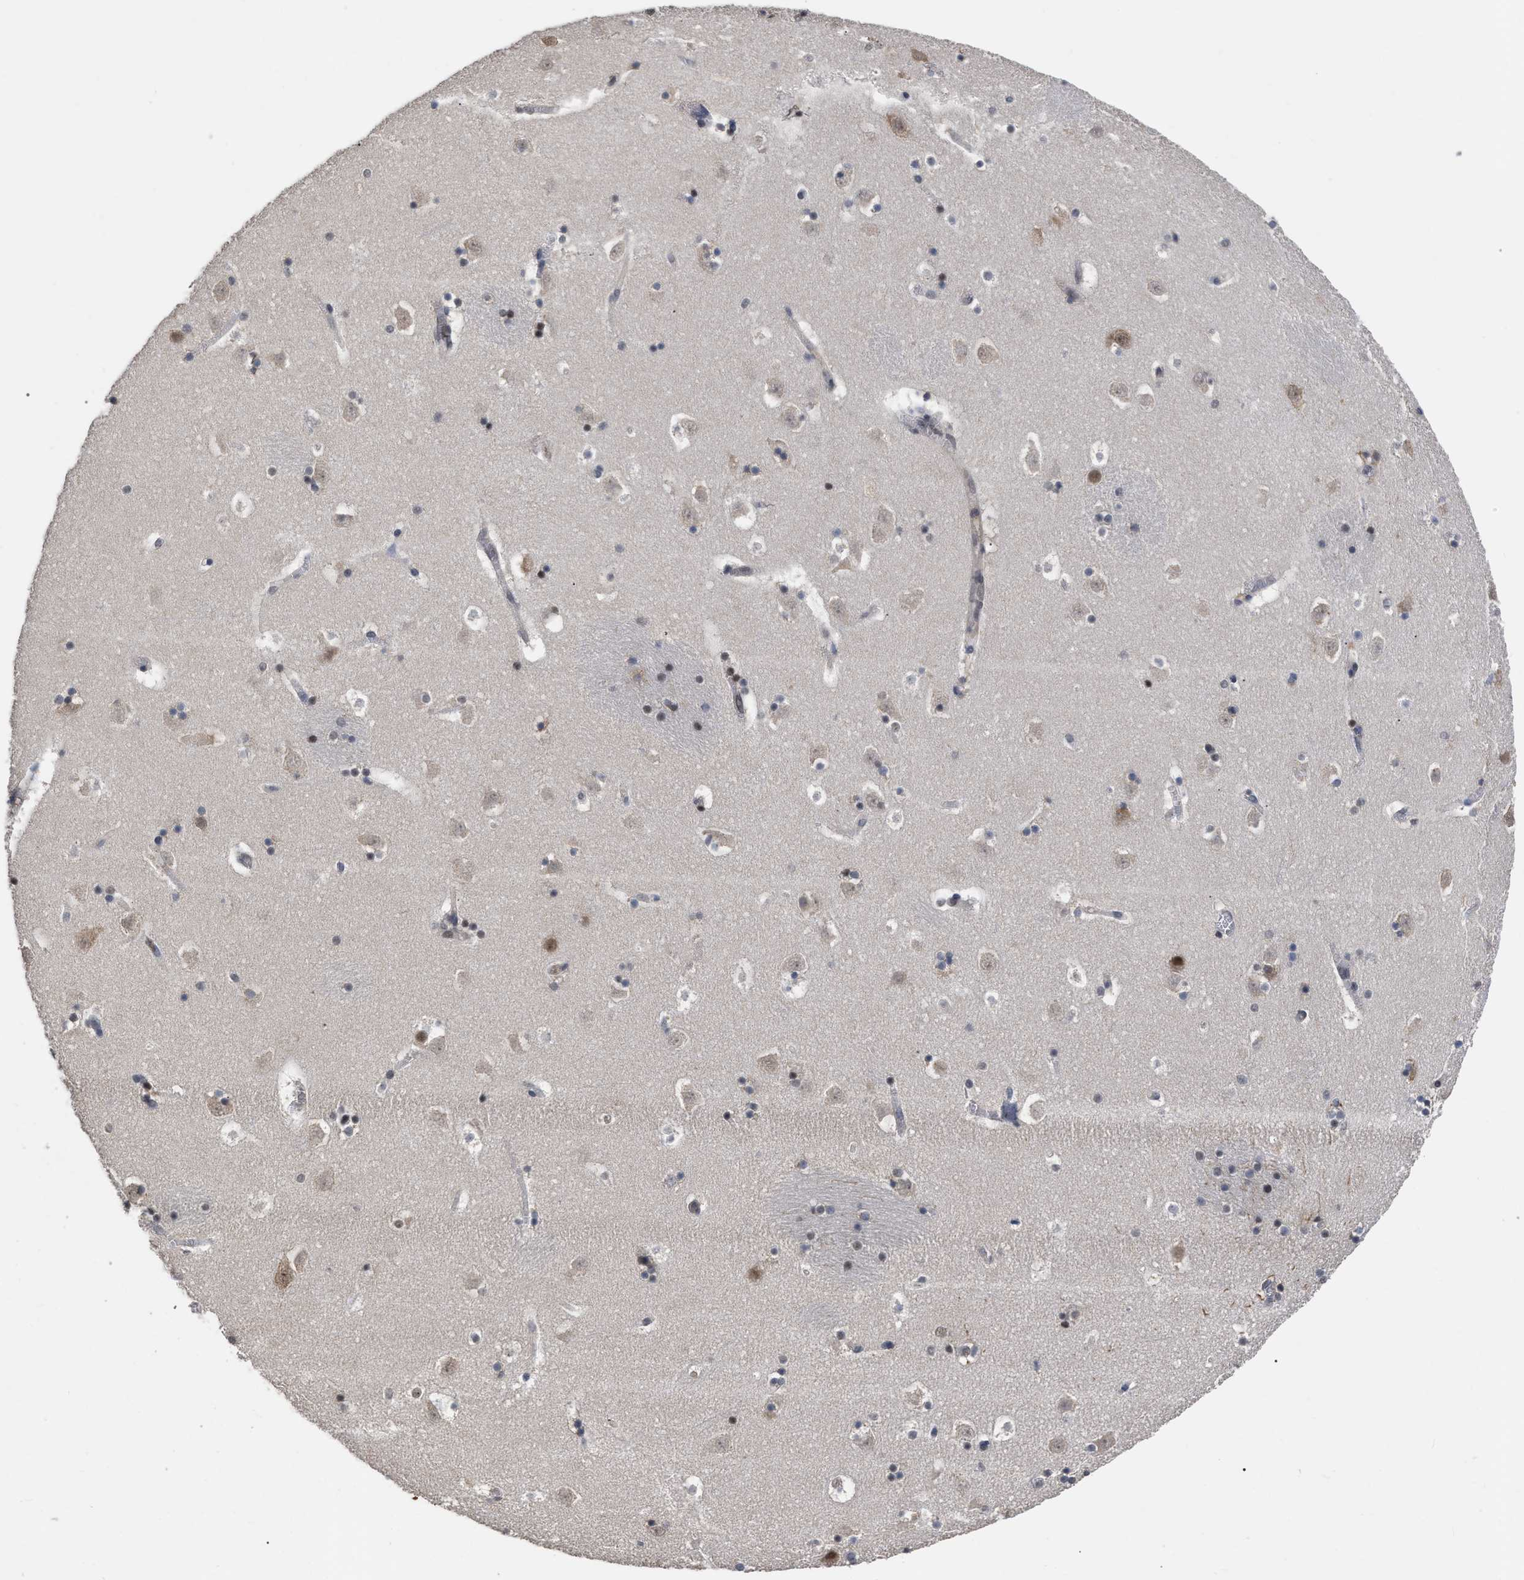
{"staining": {"intensity": "moderate", "quantity": "<25%", "location": "cytoplasmic/membranous,nuclear"}, "tissue": "caudate", "cell_type": "Glial cells", "image_type": "normal", "snomed": [{"axis": "morphology", "description": "Normal tissue, NOS"}, {"axis": "topography", "description": "Lateral ventricle wall"}], "caption": "A brown stain highlights moderate cytoplasmic/membranous,nuclear positivity of a protein in glial cells of unremarkable caudate.", "gene": "JAZF1", "patient": {"sex": "male", "age": 45}}